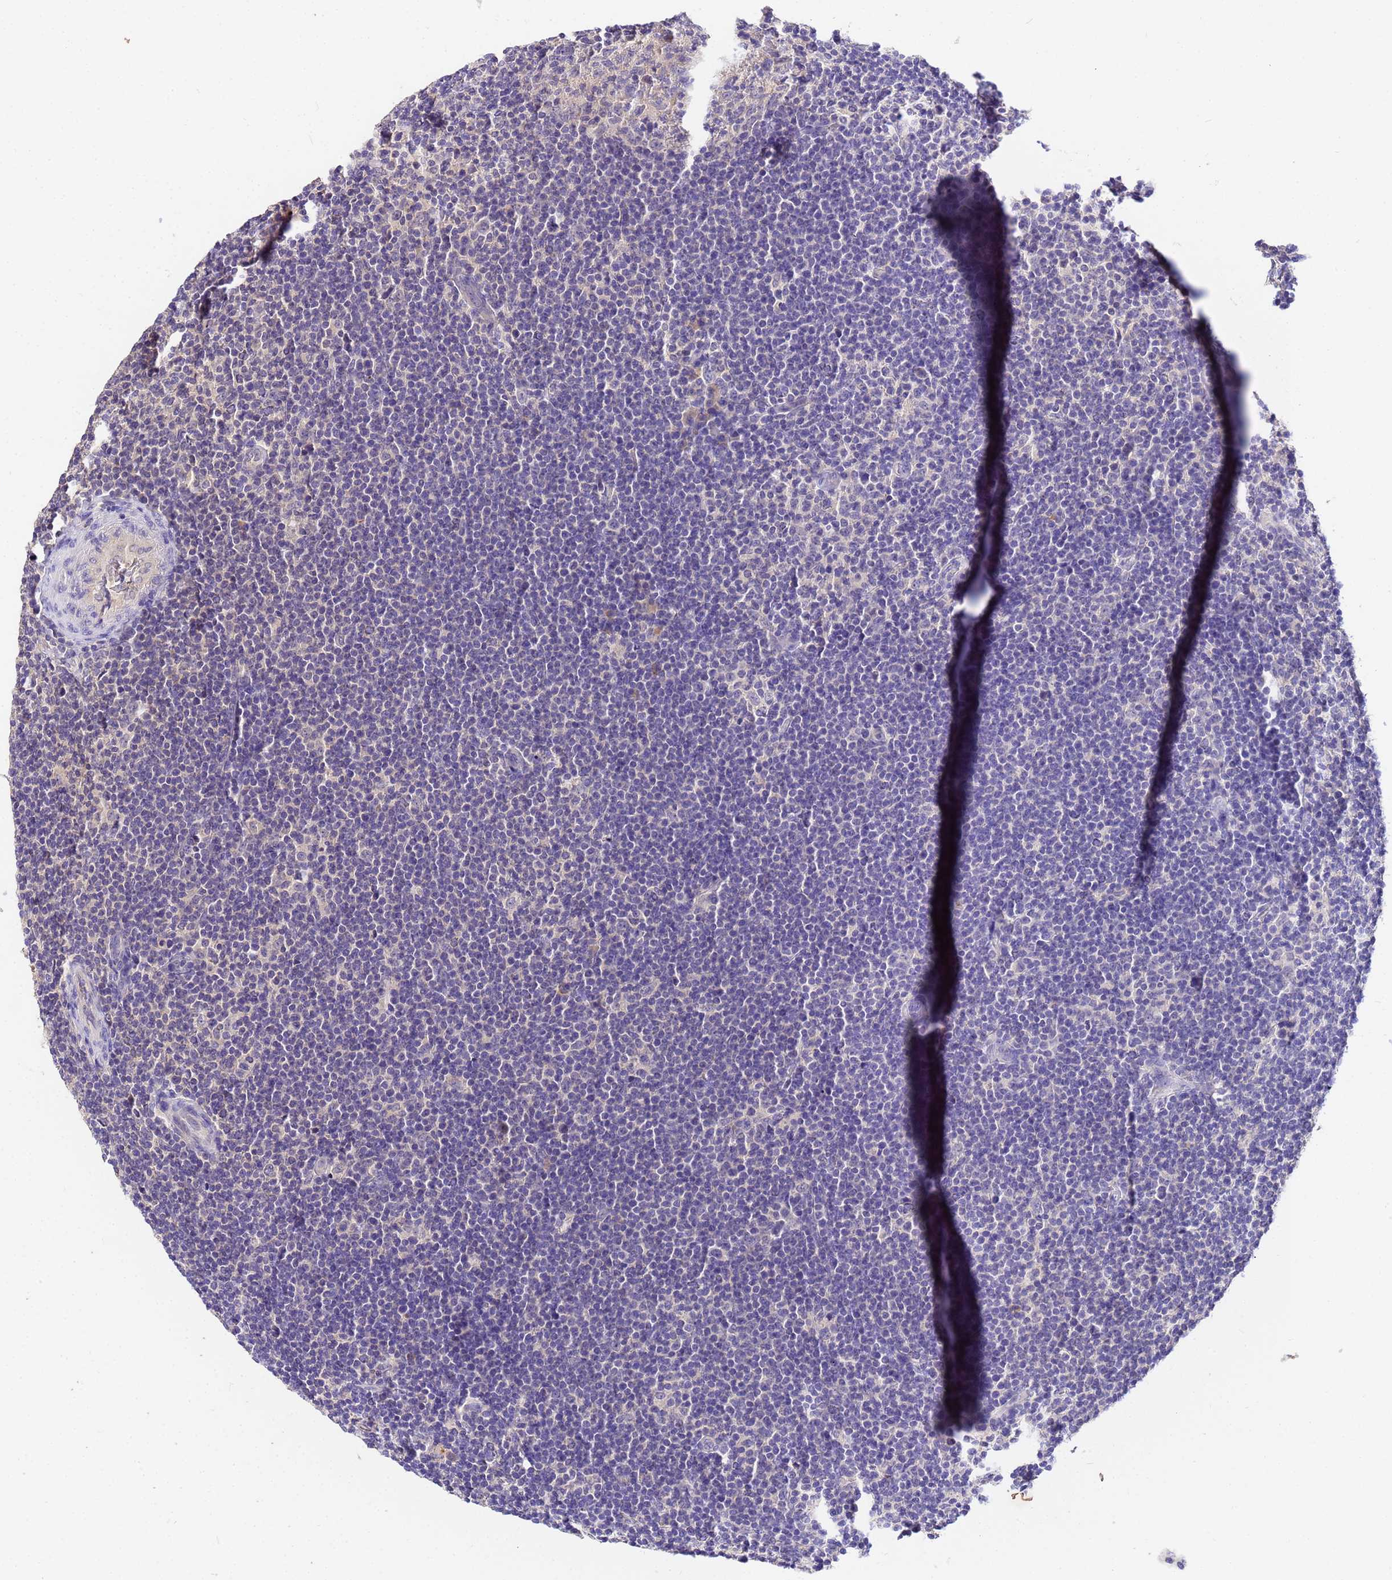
{"staining": {"intensity": "negative", "quantity": "none", "location": "none"}, "tissue": "lymphoma", "cell_type": "Tumor cells", "image_type": "cancer", "snomed": [{"axis": "morphology", "description": "Hodgkin's disease, NOS"}, {"axis": "topography", "description": "Lymph node"}], "caption": "Lymphoma was stained to show a protein in brown. There is no significant positivity in tumor cells.", "gene": "MTERF1", "patient": {"sex": "female", "age": 57}}